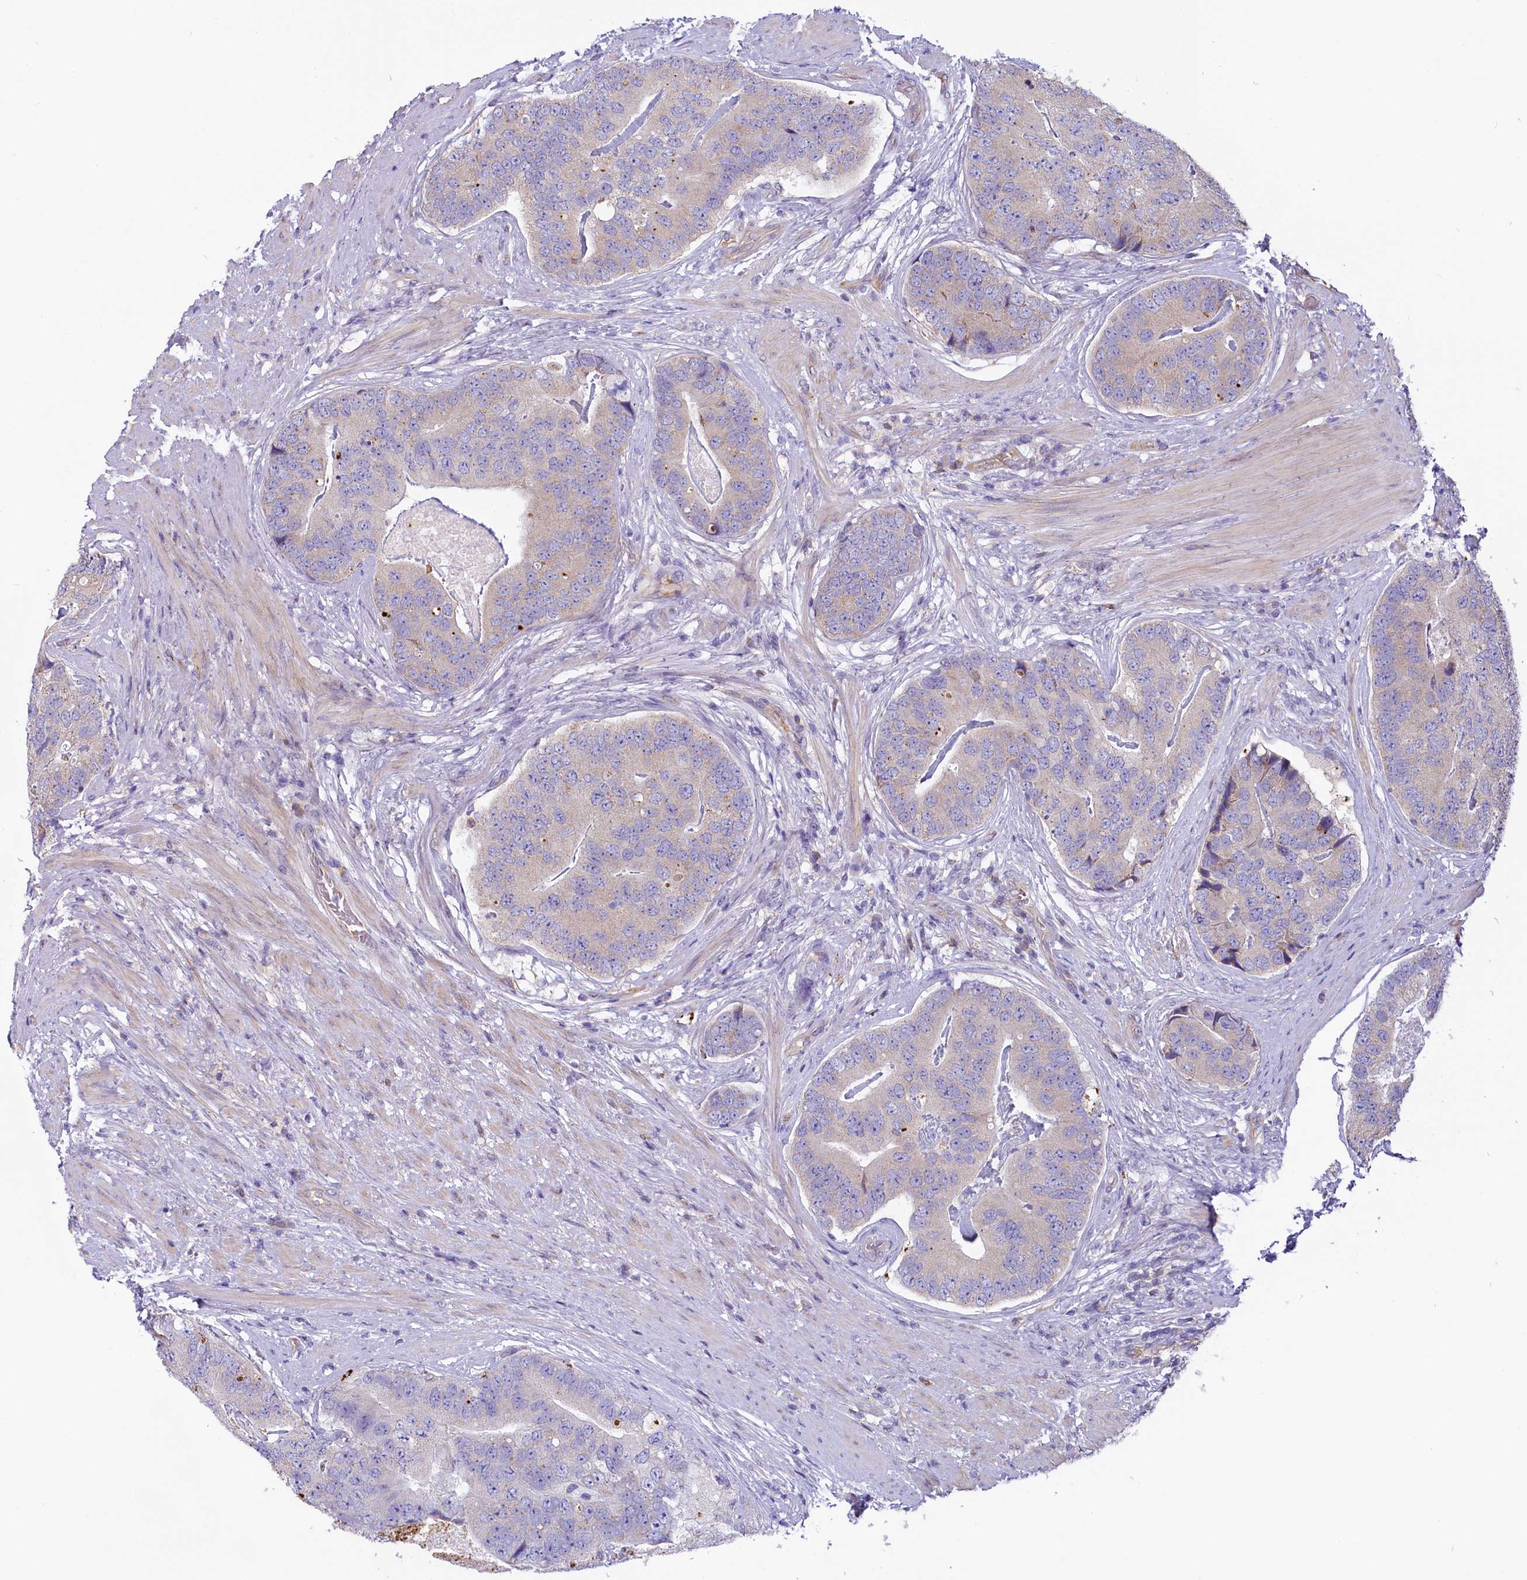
{"staining": {"intensity": "negative", "quantity": "none", "location": "none"}, "tissue": "prostate cancer", "cell_type": "Tumor cells", "image_type": "cancer", "snomed": [{"axis": "morphology", "description": "Adenocarcinoma, High grade"}, {"axis": "topography", "description": "Prostate"}], "caption": "This is an immunohistochemistry micrograph of human prostate adenocarcinoma (high-grade). There is no staining in tumor cells.", "gene": "LMOD3", "patient": {"sex": "male", "age": 70}}